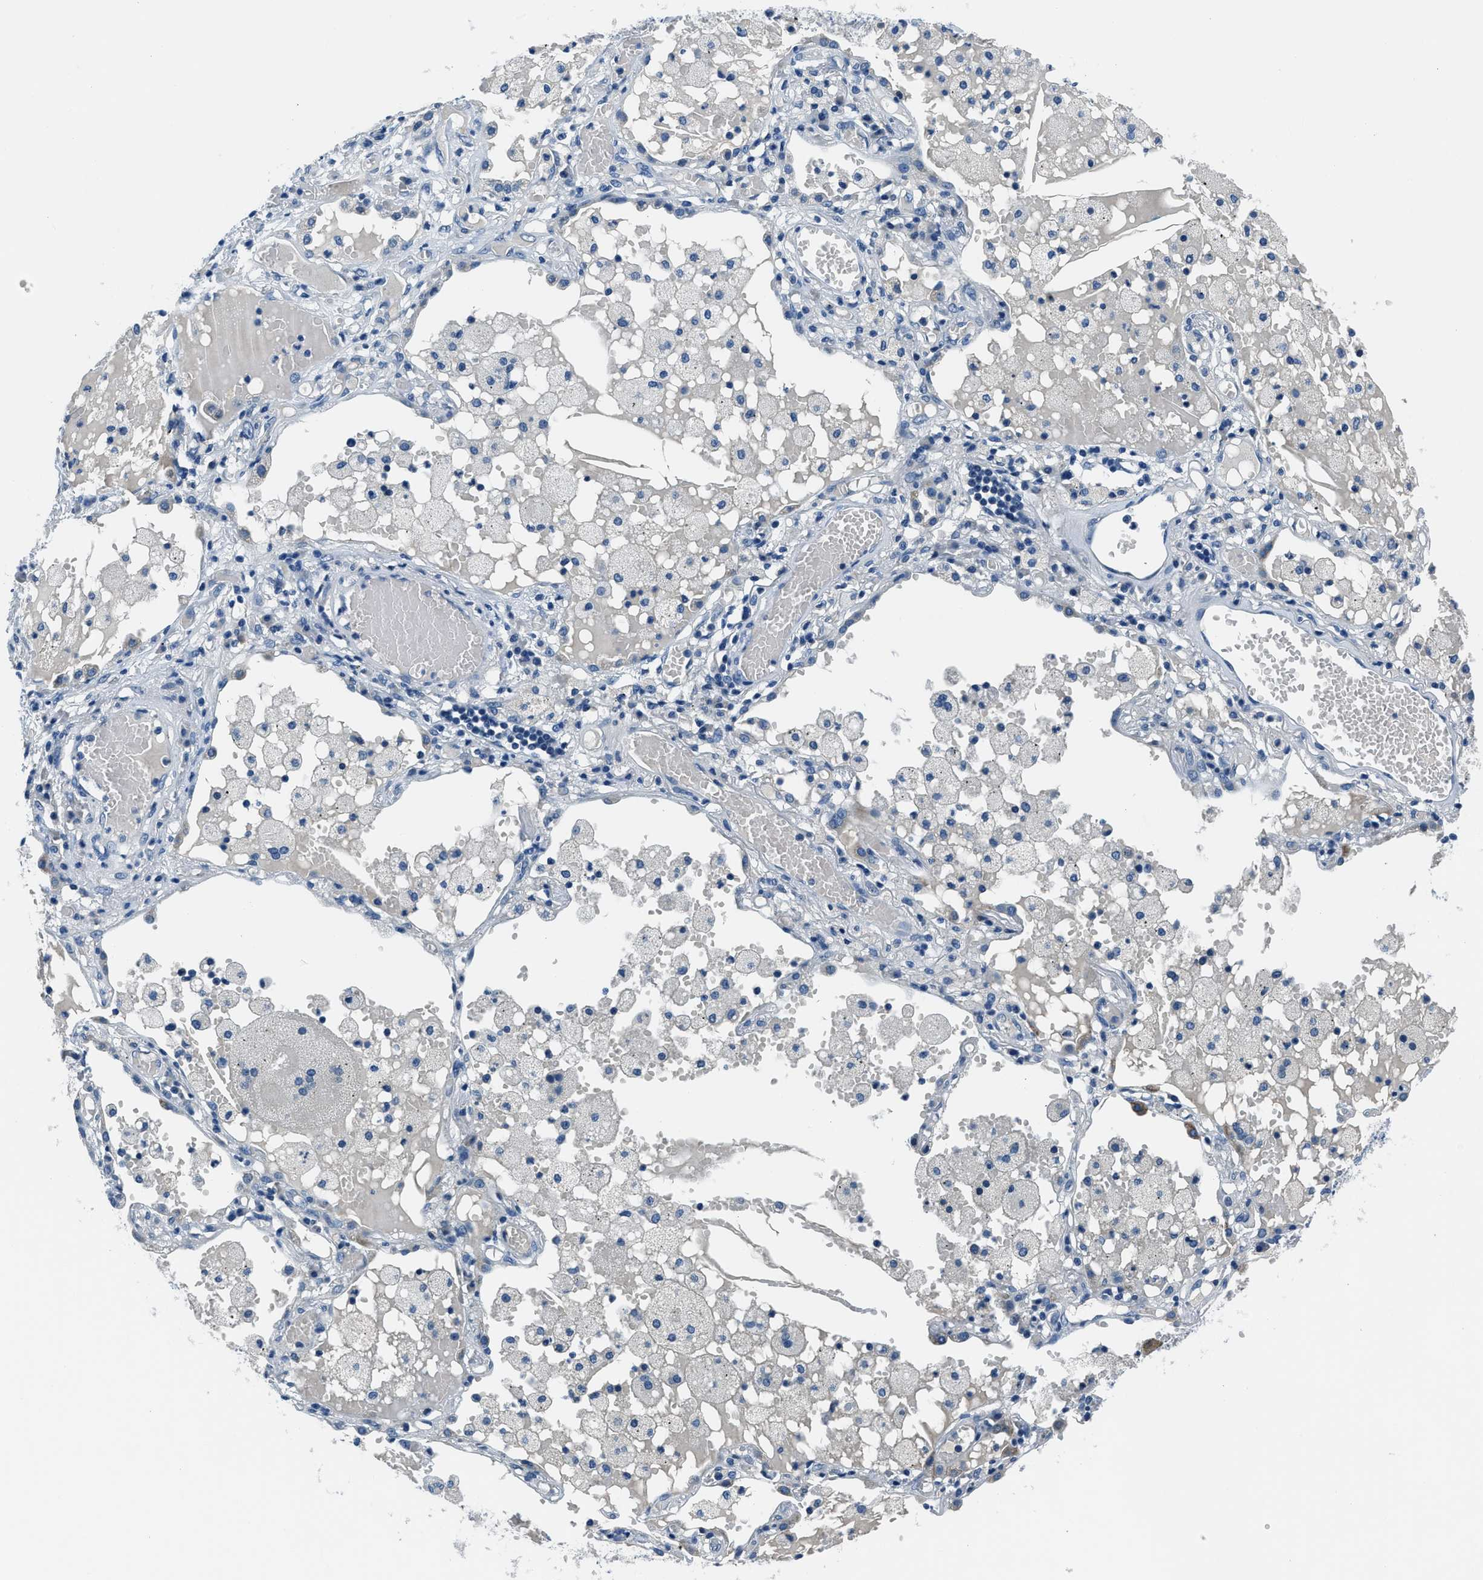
{"staining": {"intensity": "negative", "quantity": "none", "location": "none"}, "tissue": "lung cancer", "cell_type": "Tumor cells", "image_type": "cancer", "snomed": [{"axis": "morphology", "description": "Squamous cell carcinoma, NOS"}, {"axis": "topography", "description": "Lung"}], "caption": "A high-resolution image shows IHC staining of lung cancer, which shows no significant expression in tumor cells.", "gene": "GJA3", "patient": {"sex": "male", "age": 71}}